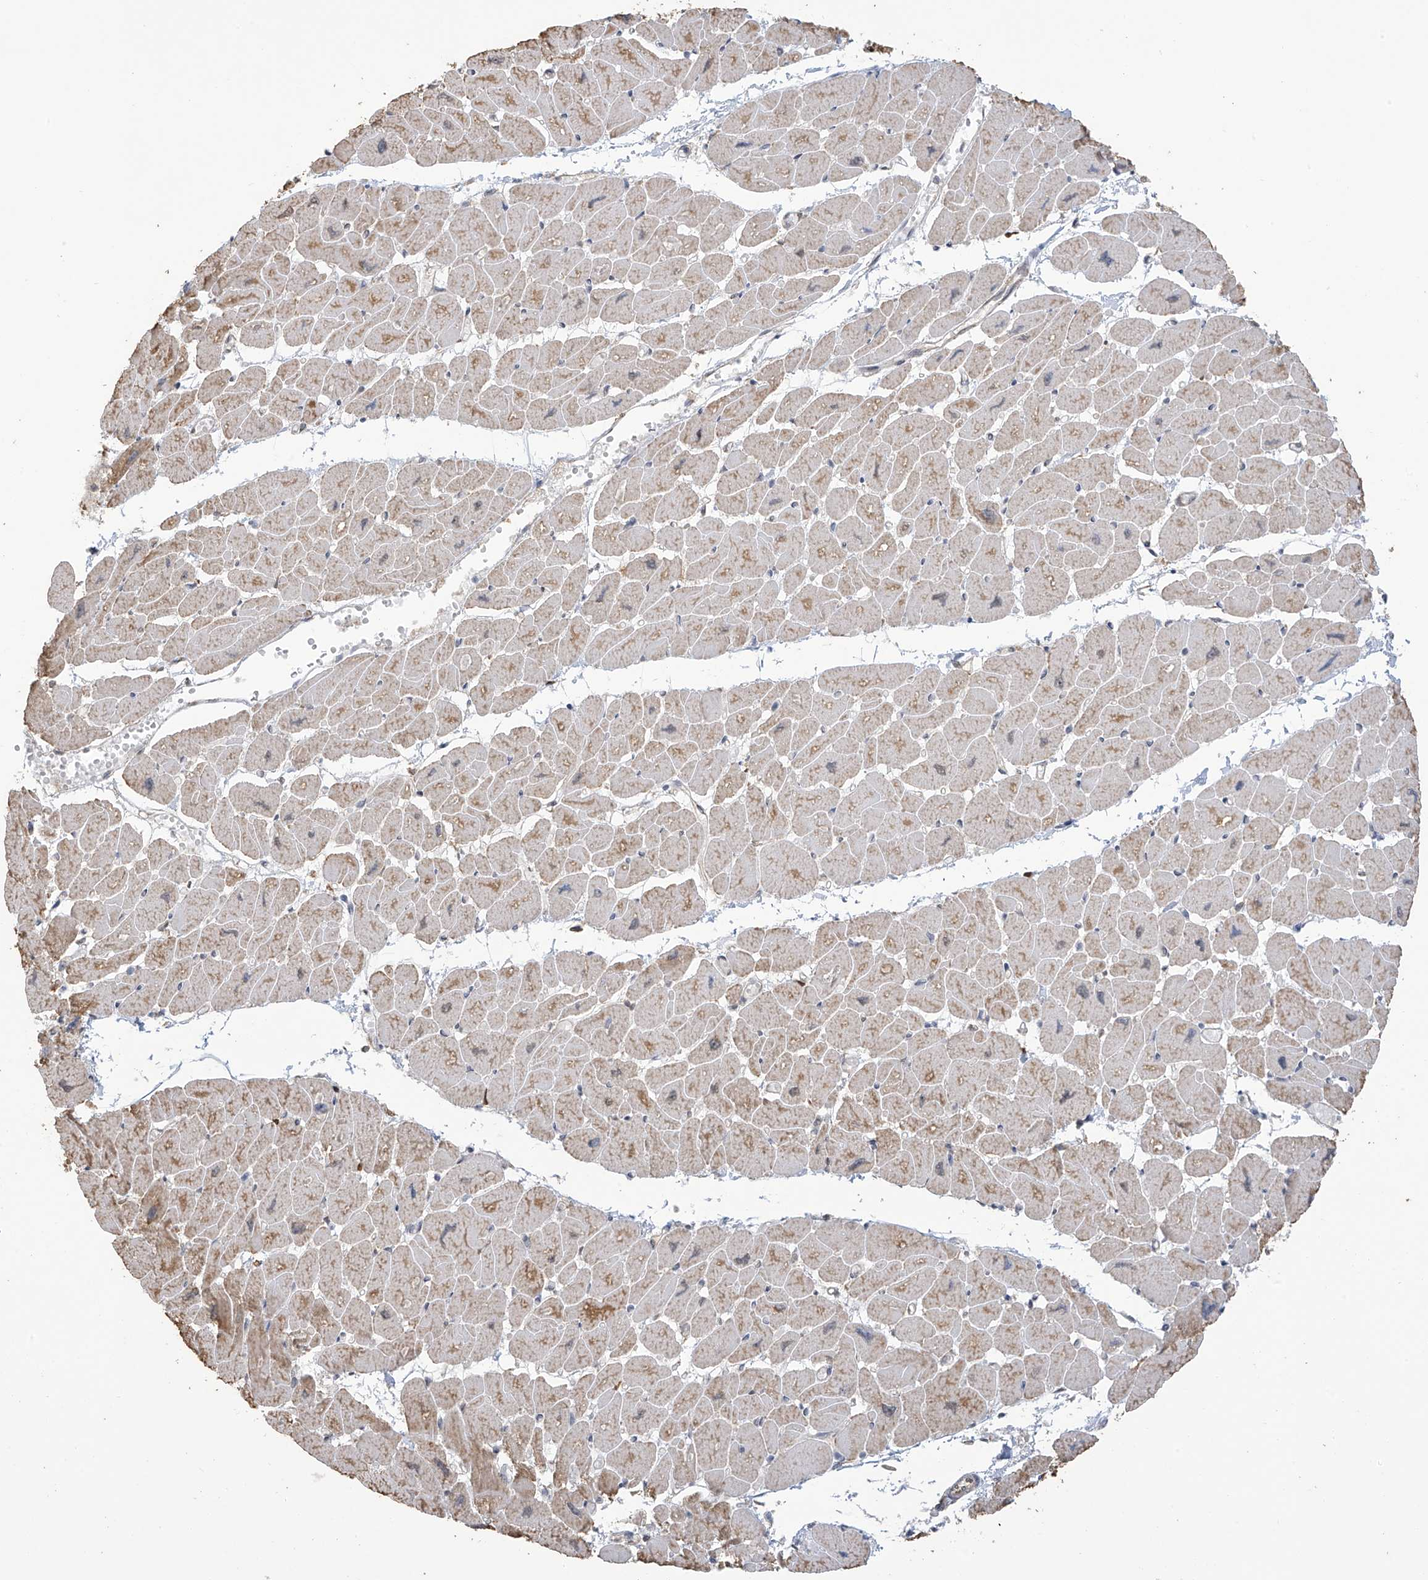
{"staining": {"intensity": "moderate", "quantity": "25%-75%", "location": "cytoplasmic/membranous"}, "tissue": "heart muscle", "cell_type": "Cardiomyocytes", "image_type": "normal", "snomed": [{"axis": "morphology", "description": "Normal tissue, NOS"}, {"axis": "topography", "description": "Heart"}], "caption": "Benign heart muscle exhibits moderate cytoplasmic/membranous expression in about 25%-75% of cardiomyocytes, visualized by immunohistochemistry.", "gene": "KIAA1522", "patient": {"sex": "female", "age": 54}}